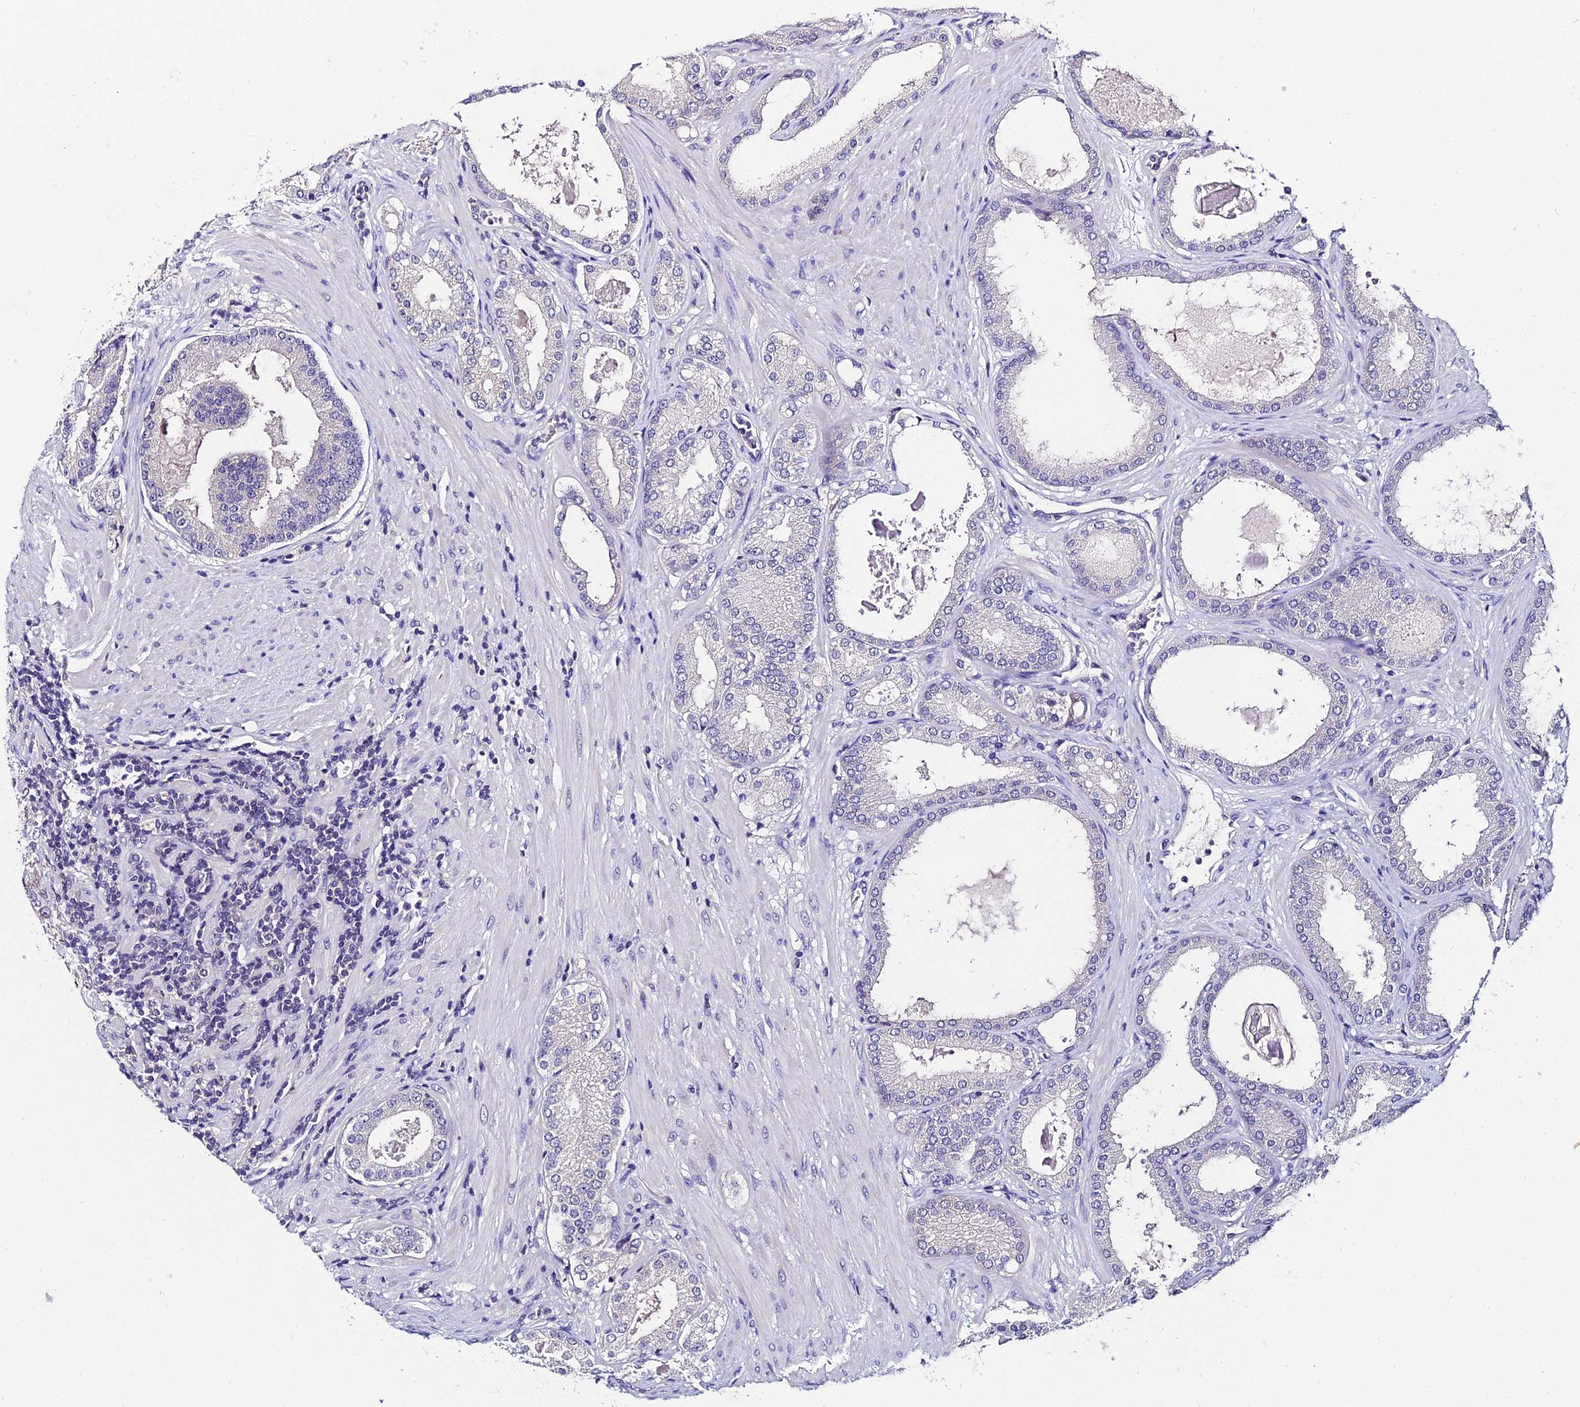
{"staining": {"intensity": "negative", "quantity": "none", "location": "none"}, "tissue": "prostate cancer", "cell_type": "Tumor cells", "image_type": "cancer", "snomed": [{"axis": "morphology", "description": "Adenocarcinoma, Low grade"}, {"axis": "topography", "description": "Prostate"}], "caption": "DAB (3,3'-diaminobenzidine) immunohistochemical staining of human prostate cancer displays no significant positivity in tumor cells. (DAB immunohistochemistry with hematoxylin counter stain).", "gene": "LGALS7", "patient": {"sex": "male", "age": 59}}